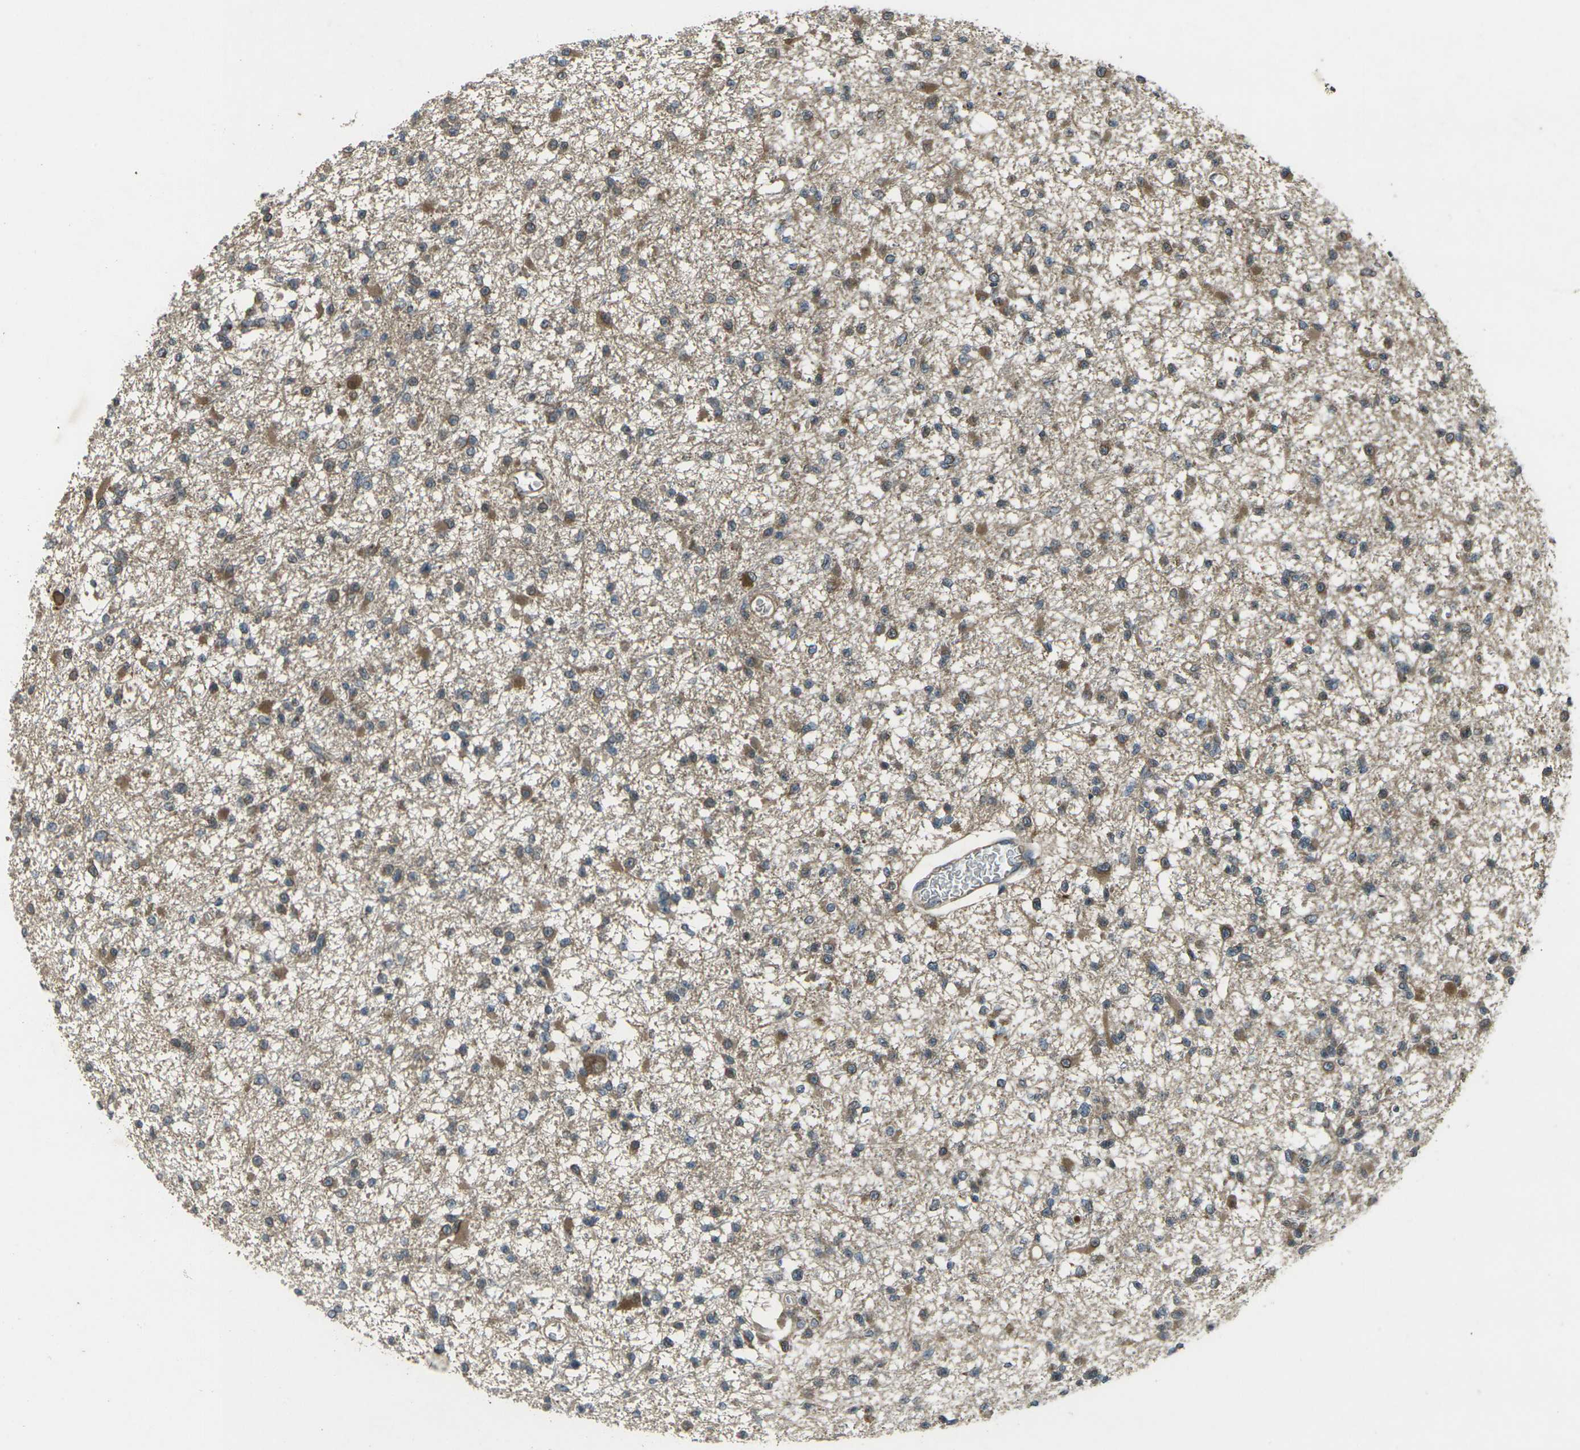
{"staining": {"intensity": "moderate", "quantity": "25%-75%", "location": "cytoplasmic/membranous"}, "tissue": "glioma", "cell_type": "Tumor cells", "image_type": "cancer", "snomed": [{"axis": "morphology", "description": "Glioma, malignant, Low grade"}, {"axis": "topography", "description": "Brain"}], "caption": "High-magnification brightfield microscopy of glioma stained with DAB (brown) and counterstained with hematoxylin (blue). tumor cells exhibit moderate cytoplasmic/membranous positivity is present in about25%-75% of cells. (DAB = brown stain, brightfield microscopy at high magnification).", "gene": "LSMEM1", "patient": {"sex": "female", "age": 22}}